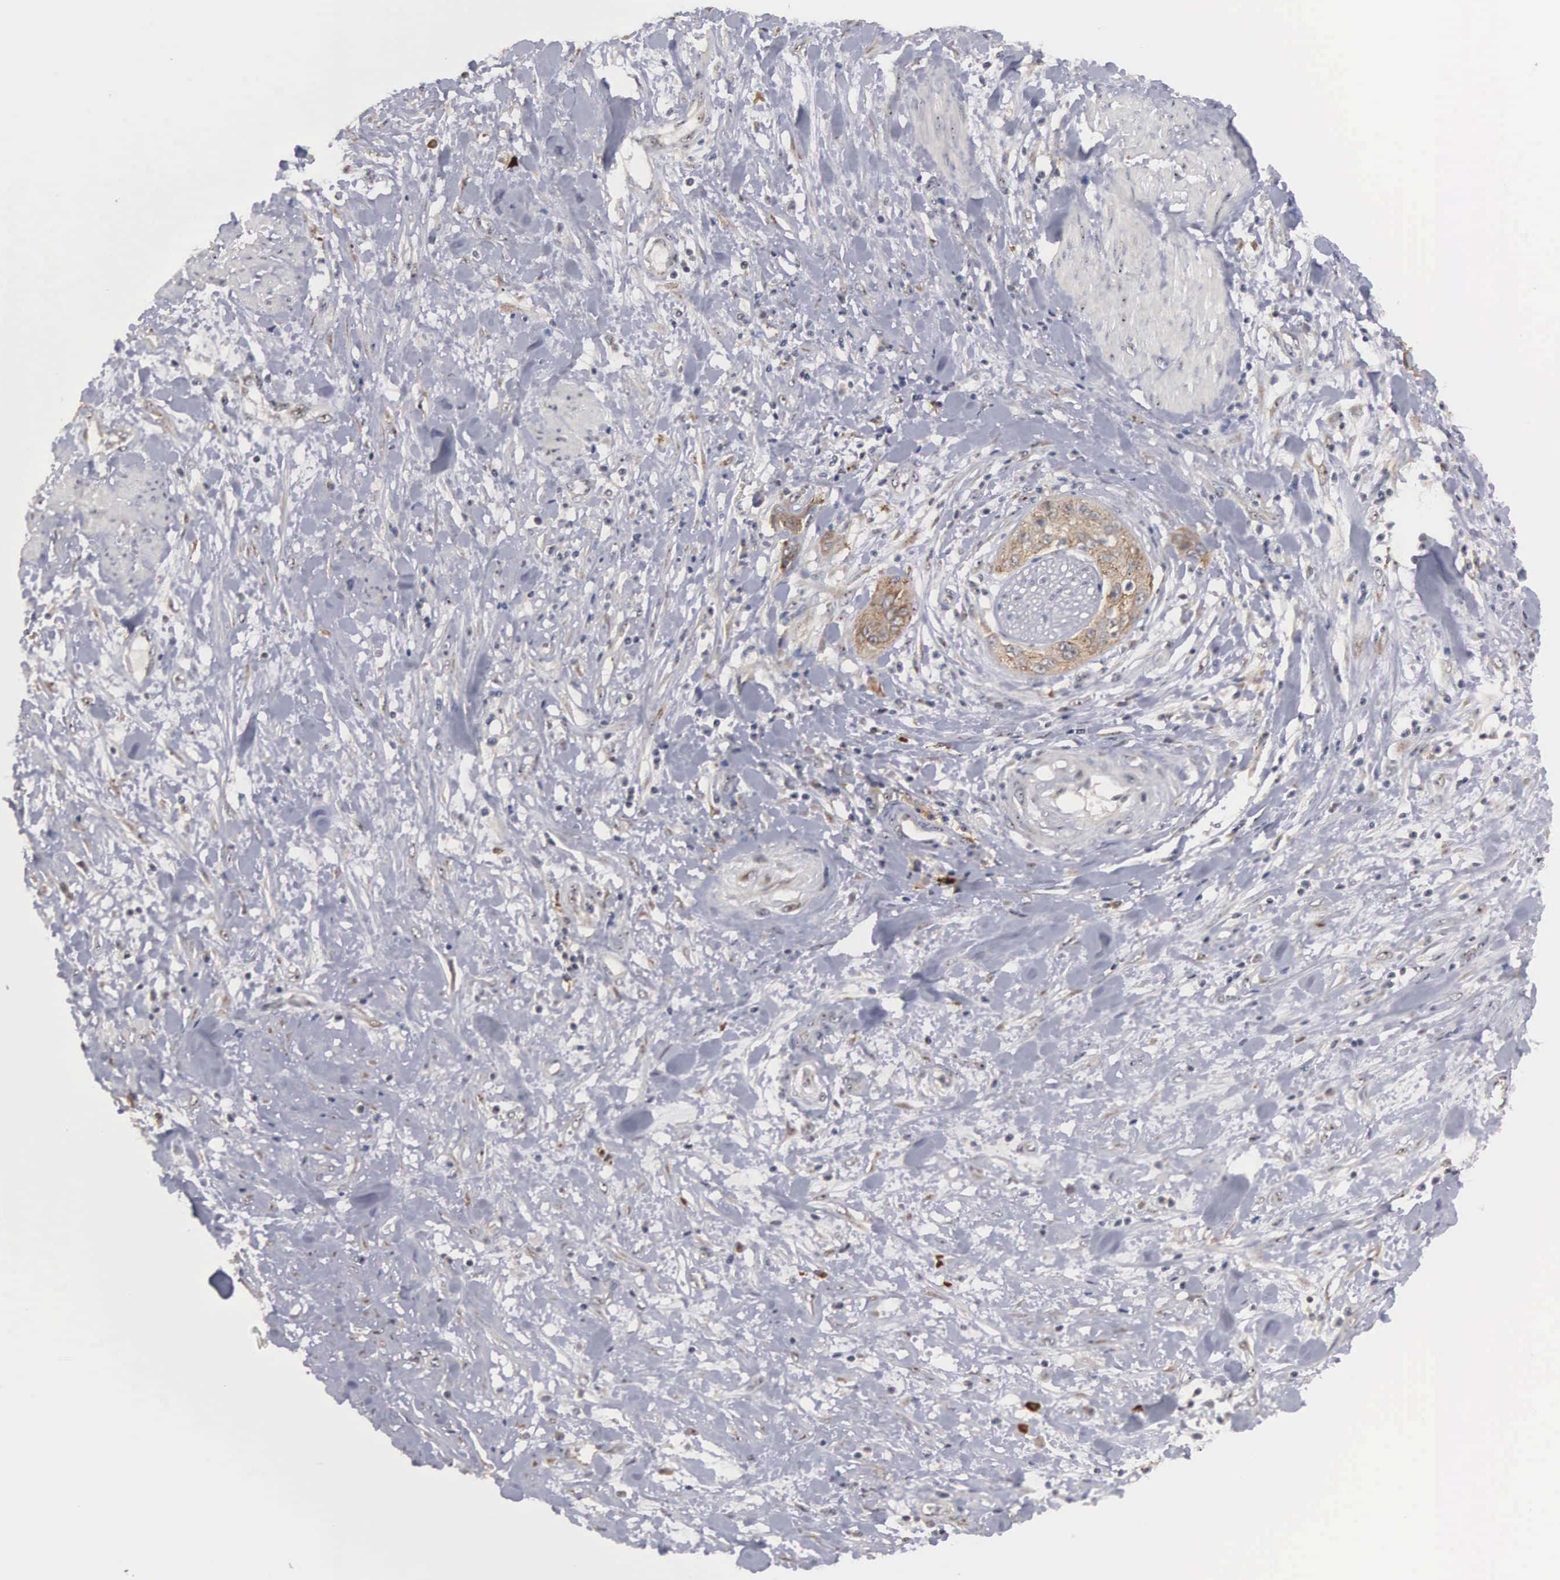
{"staining": {"intensity": "strong", "quantity": ">75%", "location": "cytoplasmic/membranous"}, "tissue": "cervical cancer", "cell_type": "Tumor cells", "image_type": "cancer", "snomed": [{"axis": "morphology", "description": "Squamous cell carcinoma, NOS"}, {"axis": "topography", "description": "Cervix"}], "caption": "High-magnification brightfield microscopy of cervical cancer stained with DAB (brown) and counterstained with hematoxylin (blue). tumor cells exhibit strong cytoplasmic/membranous positivity is appreciated in approximately>75% of cells.", "gene": "AMN", "patient": {"sex": "female", "age": 41}}